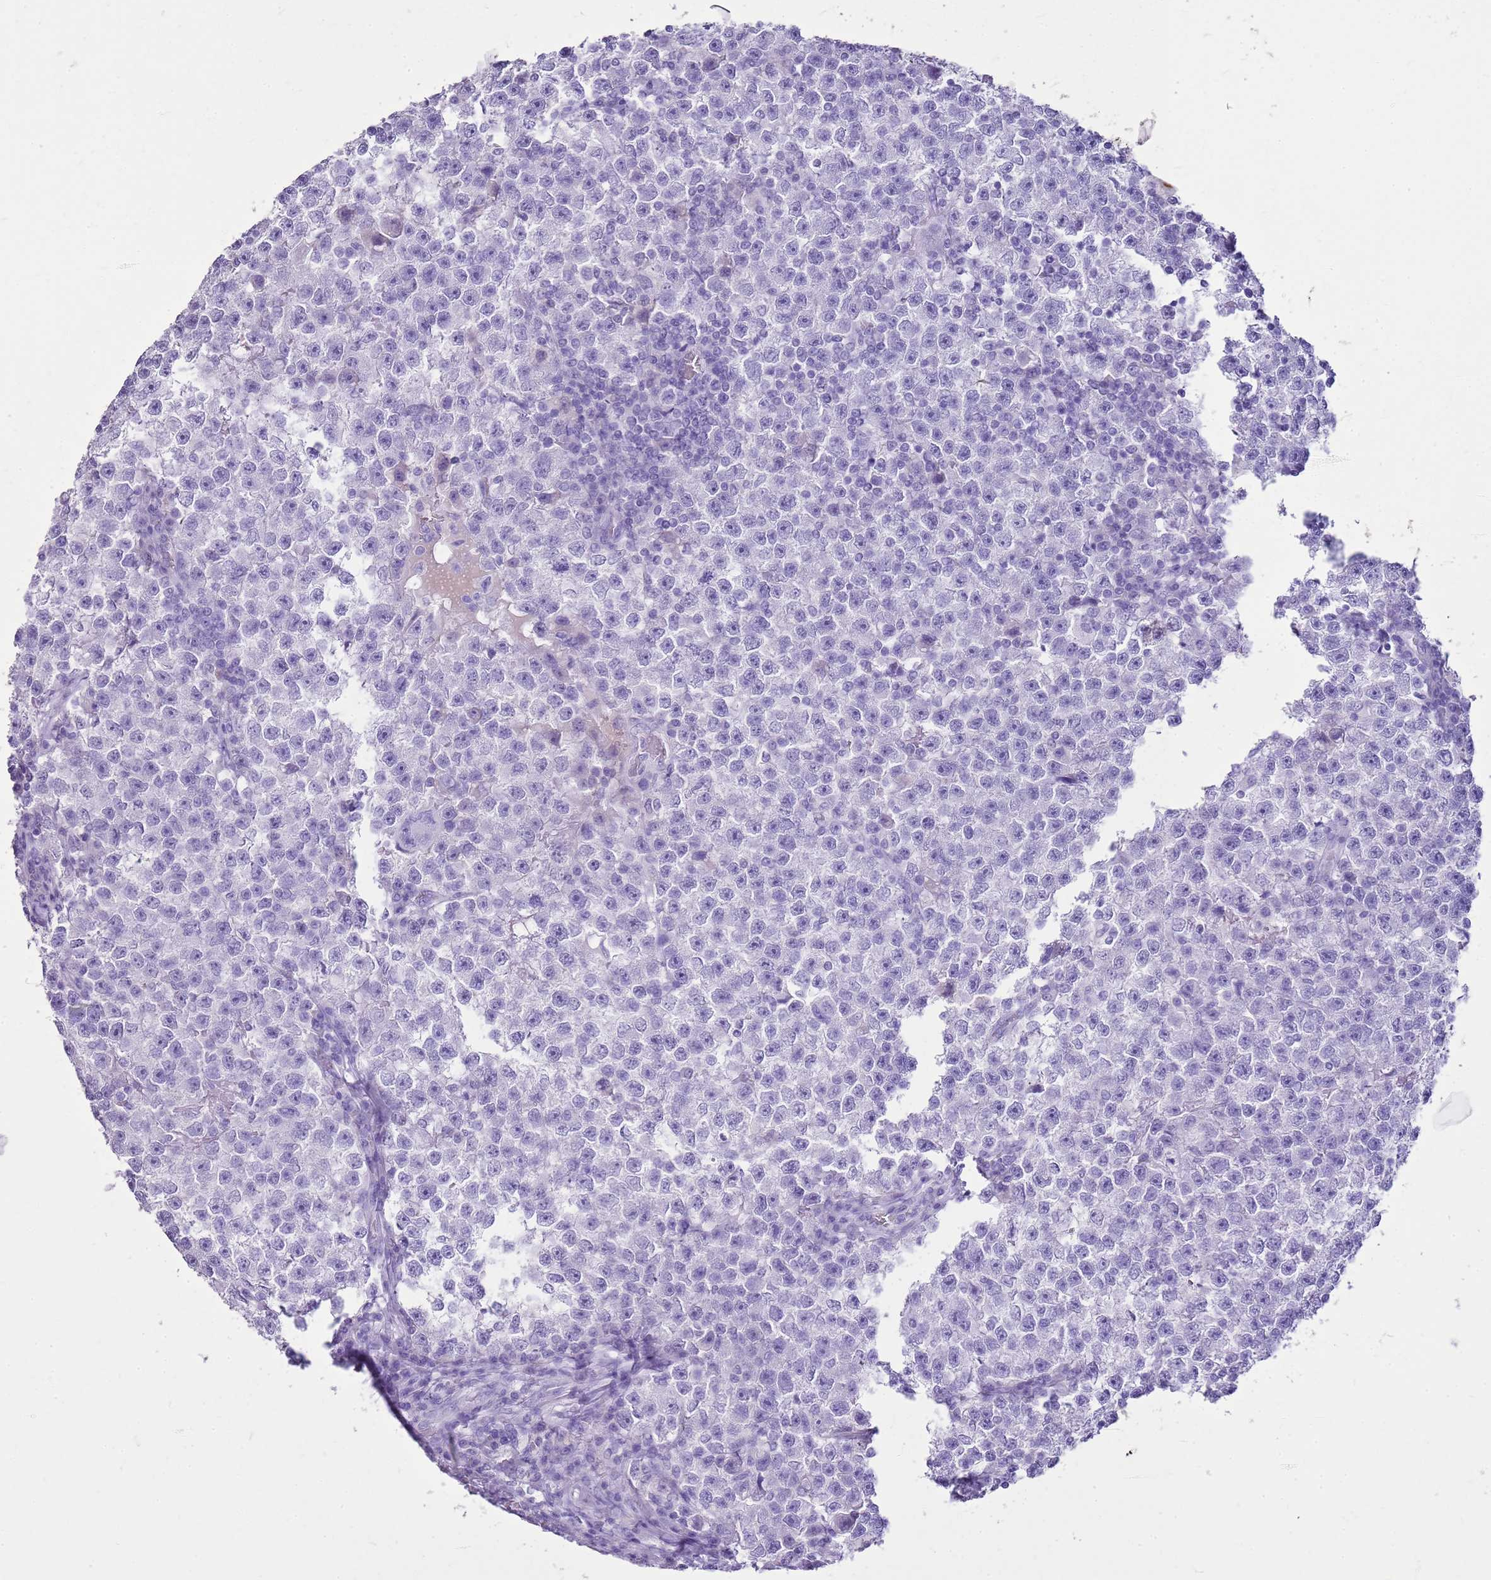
{"staining": {"intensity": "negative", "quantity": "none", "location": "none"}, "tissue": "testis cancer", "cell_type": "Tumor cells", "image_type": "cancer", "snomed": [{"axis": "morphology", "description": "Seminoma, NOS"}, {"axis": "topography", "description": "Testis"}], "caption": "This micrograph is of testis cancer stained with IHC to label a protein in brown with the nuclei are counter-stained blue. There is no staining in tumor cells.", "gene": "CA8", "patient": {"sex": "male", "age": 22}}